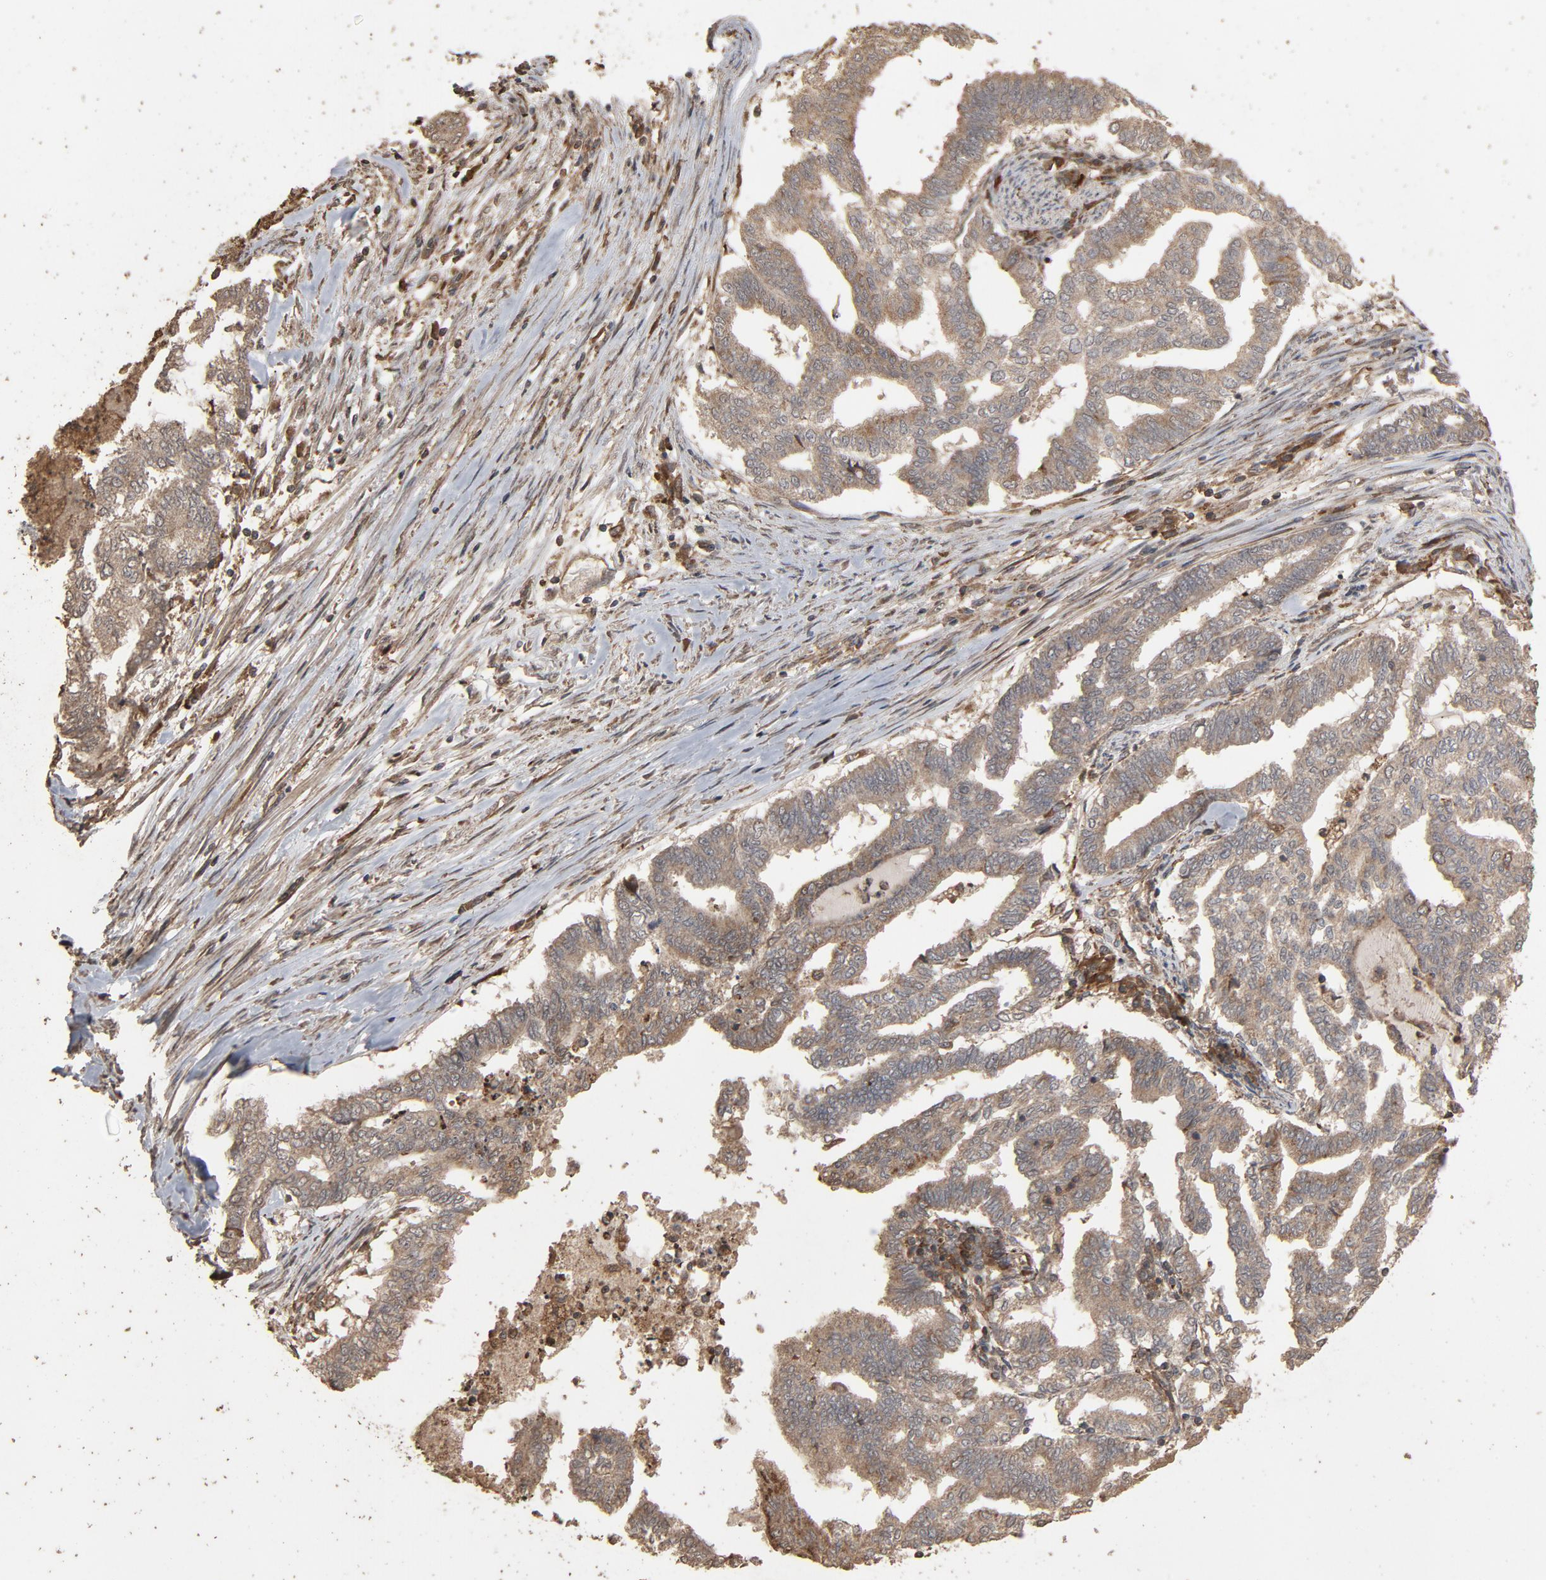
{"staining": {"intensity": "weak", "quantity": ">75%", "location": "cytoplasmic/membranous"}, "tissue": "endometrial cancer", "cell_type": "Tumor cells", "image_type": "cancer", "snomed": [{"axis": "morphology", "description": "Adenocarcinoma, NOS"}, {"axis": "topography", "description": "Endometrium"}], "caption": "This photomicrograph displays immunohistochemistry staining of human adenocarcinoma (endometrial), with low weak cytoplasmic/membranous positivity in about >75% of tumor cells.", "gene": "RPS6KA6", "patient": {"sex": "female", "age": 79}}